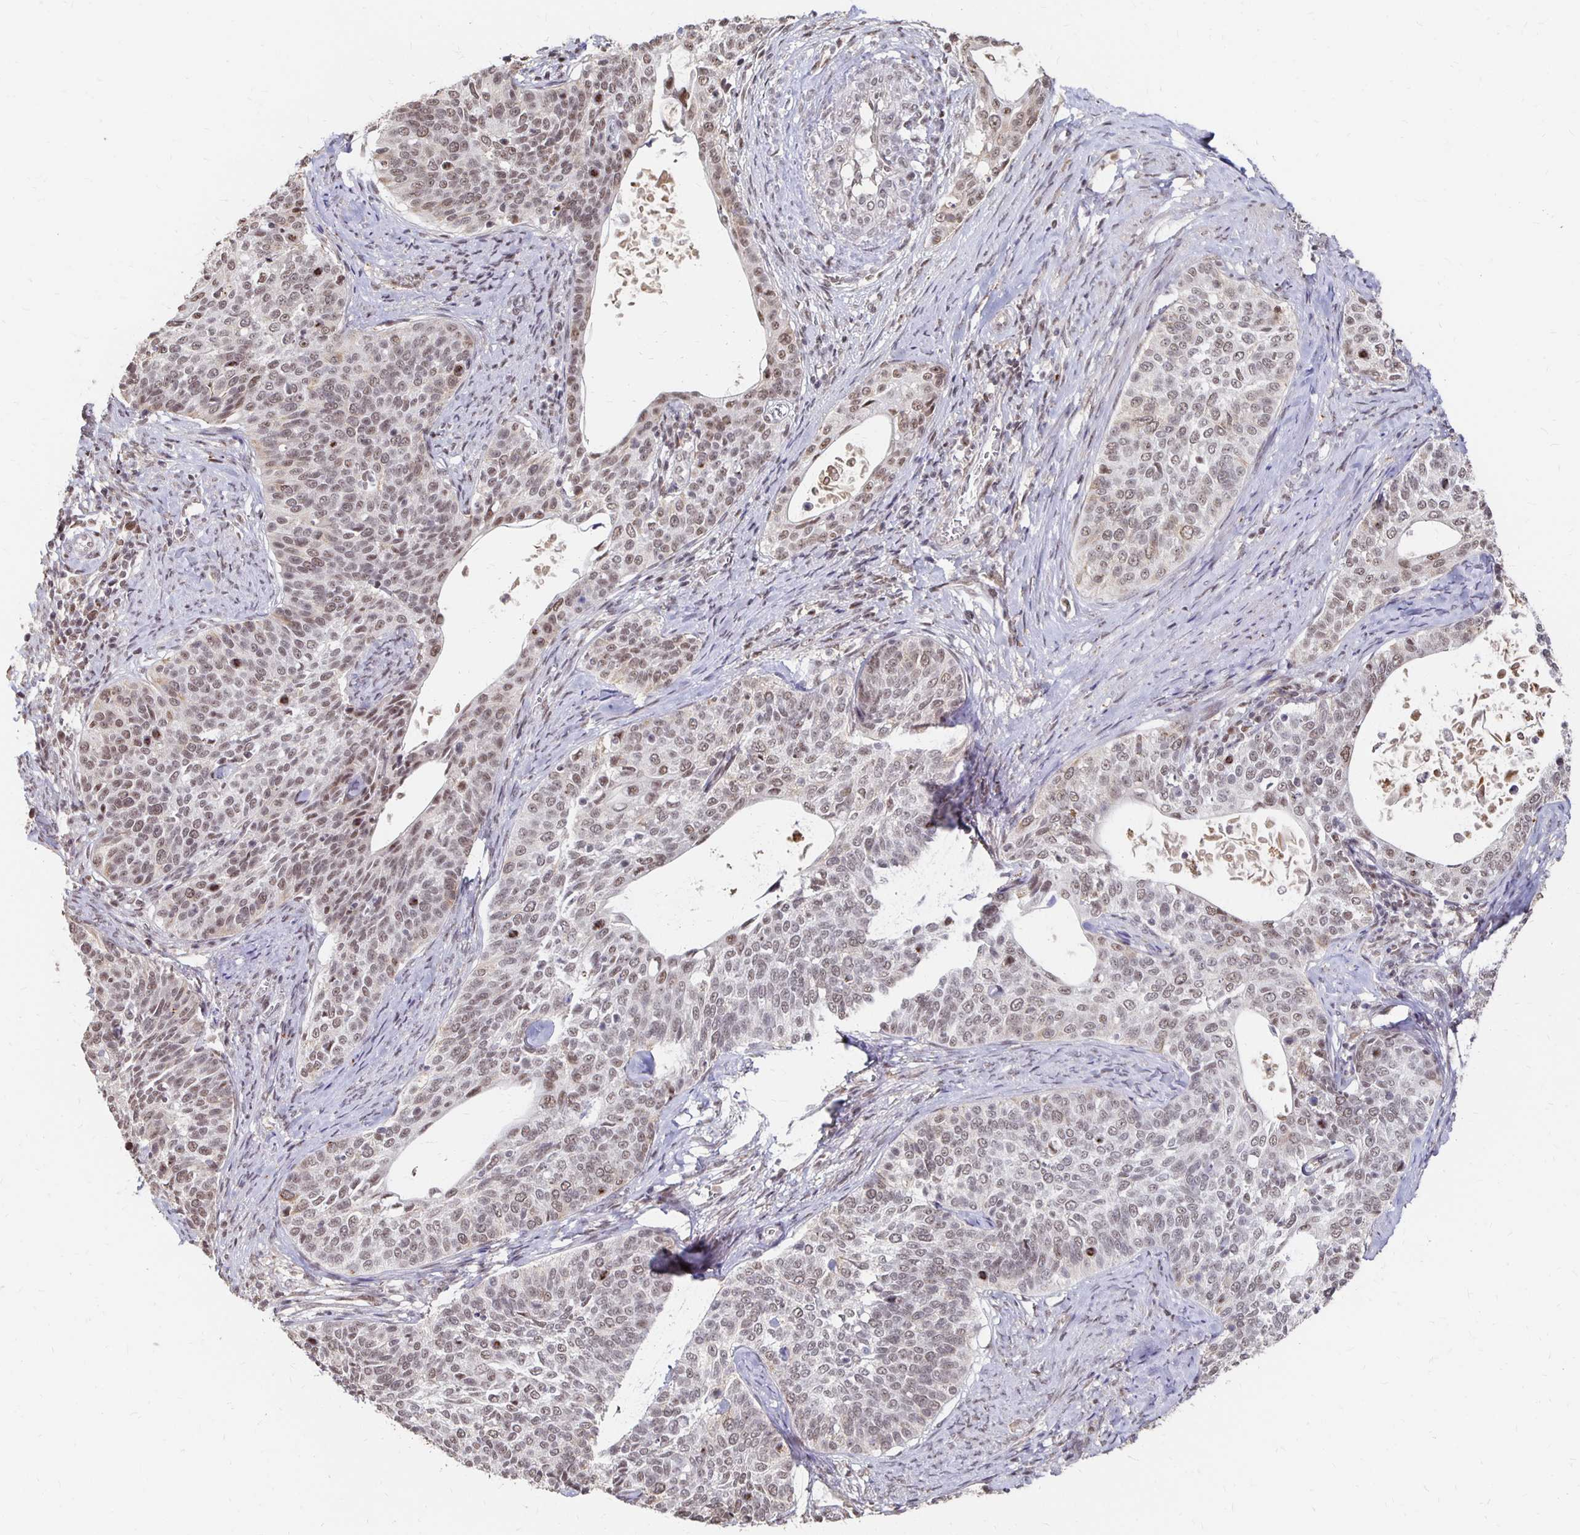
{"staining": {"intensity": "weak", "quantity": ">75%", "location": "nuclear"}, "tissue": "cervical cancer", "cell_type": "Tumor cells", "image_type": "cancer", "snomed": [{"axis": "morphology", "description": "Squamous cell carcinoma, NOS"}, {"axis": "topography", "description": "Cervix"}], "caption": "There is low levels of weak nuclear expression in tumor cells of squamous cell carcinoma (cervical), as demonstrated by immunohistochemical staining (brown color).", "gene": "CLASRP", "patient": {"sex": "female", "age": 69}}